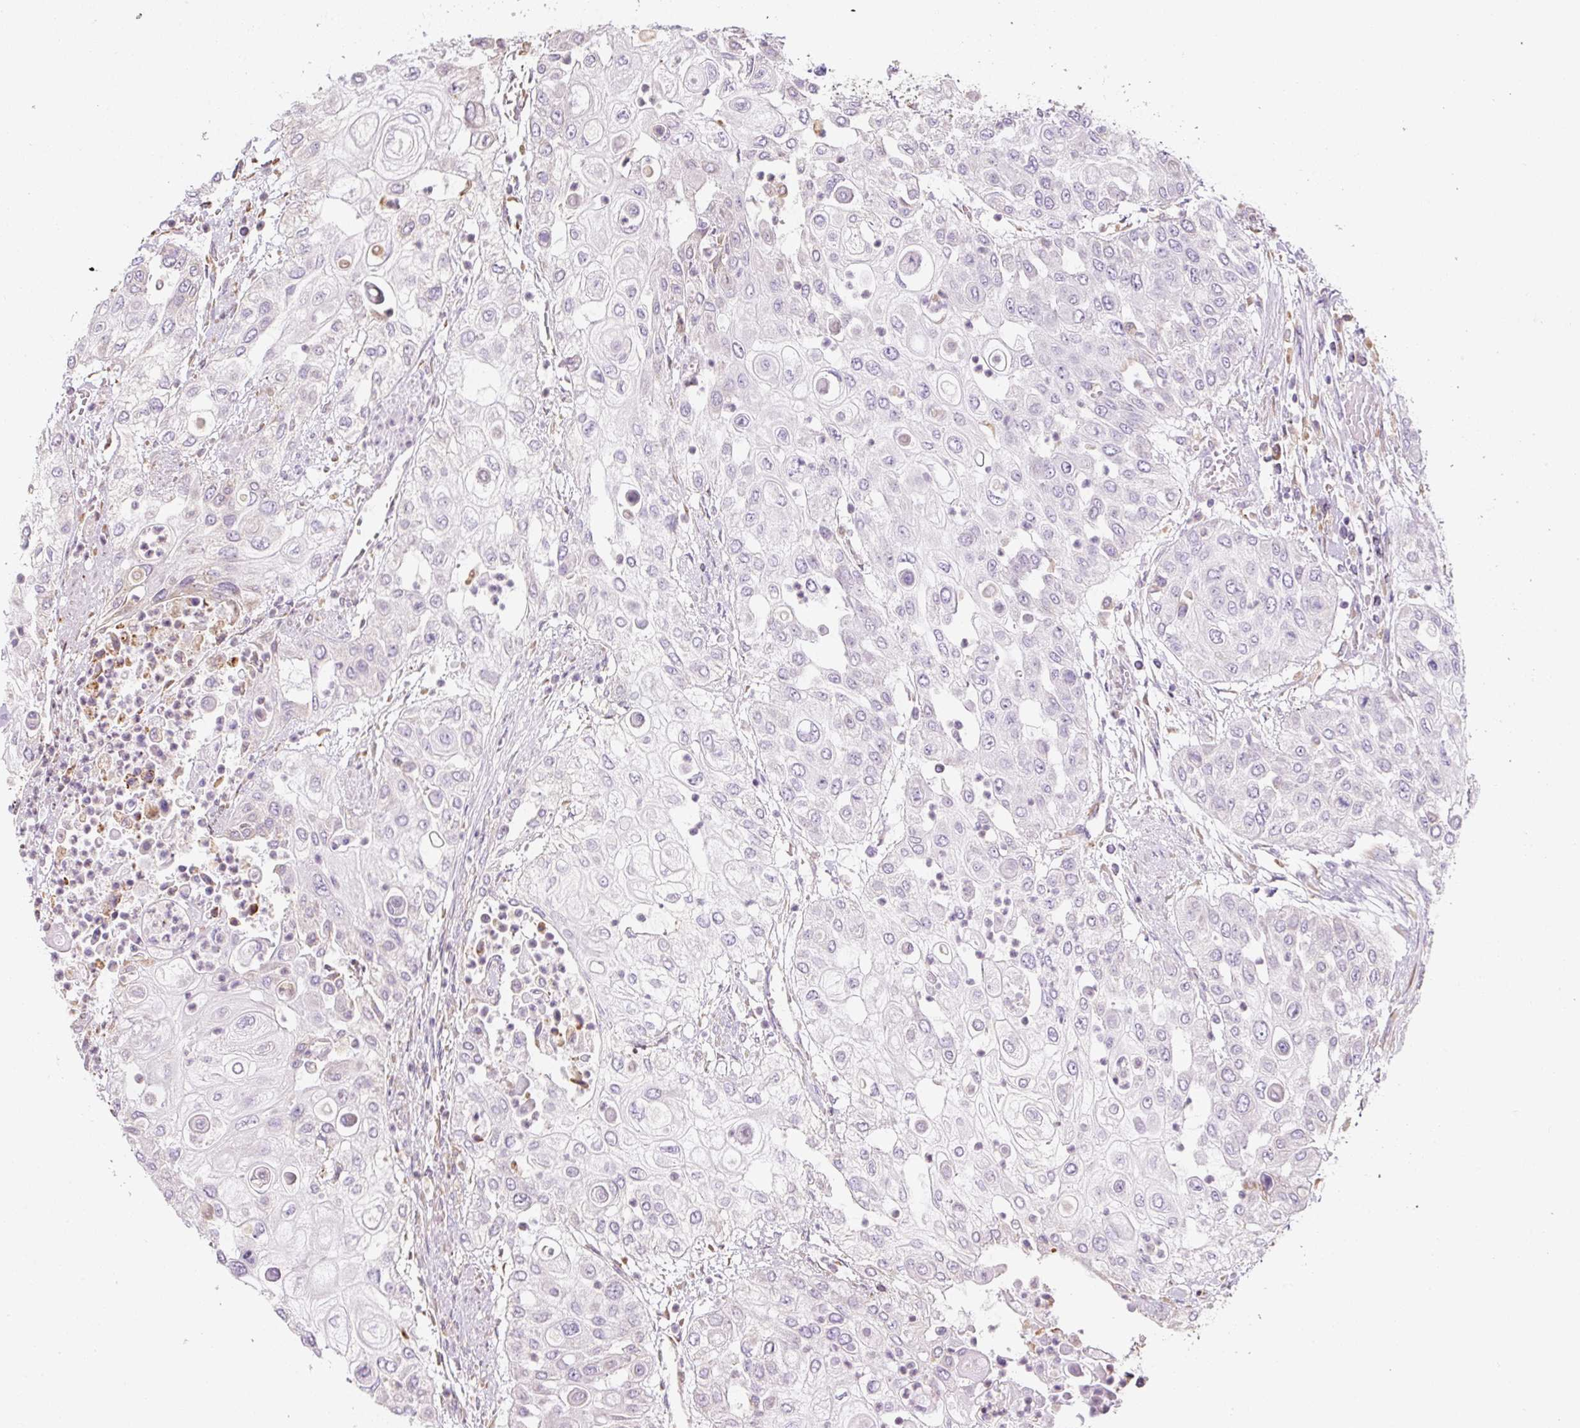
{"staining": {"intensity": "negative", "quantity": "none", "location": "none"}, "tissue": "urothelial cancer", "cell_type": "Tumor cells", "image_type": "cancer", "snomed": [{"axis": "morphology", "description": "Urothelial carcinoma, High grade"}, {"axis": "topography", "description": "Urinary bladder"}], "caption": "Urothelial cancer stained for a protein using IHC shows no staining tumor cells.", "gene": "PRKCSH", "patient": {"sex": "female", "age": 79}}